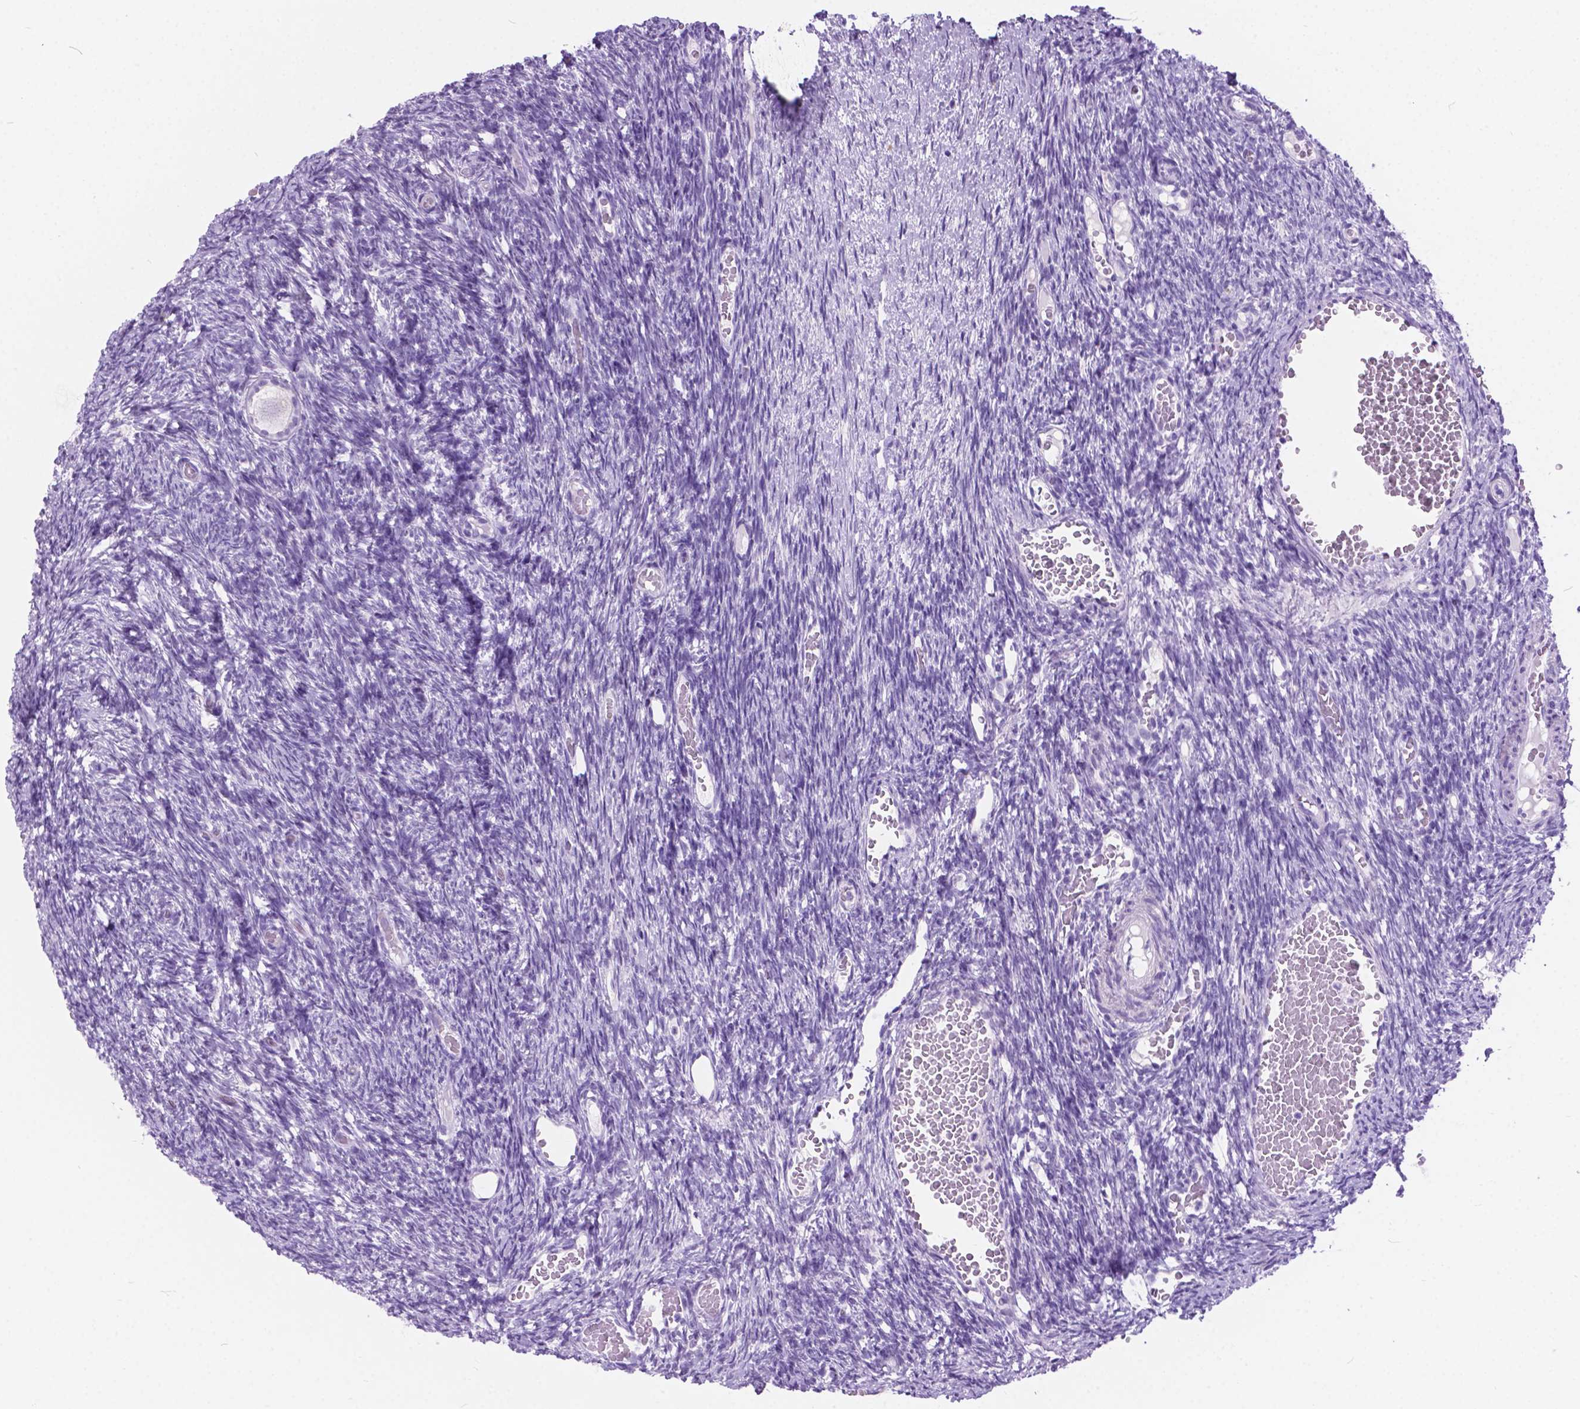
{"staining": {"intensity": "negative", "quantity": "none", "location": "none"}, "tissue": "ovary", "cell_type": "Ovarian stroma cells", "image_type": "normal", "snomed": [{"axis": "morphology", "description": "Normal tissue, NOS"}, {"axis": "topography", "description": "Ovary"}], "caption": "Histopathology image shows no significant protein positivity in ovarian stroma cells of benign ovary. (DAB (3,3'-diaminobenzidine) immunohistochemistry (IHC), high magnification).", "gene": "ARMS2", "patient": {"sex": "female", "age": 39}}